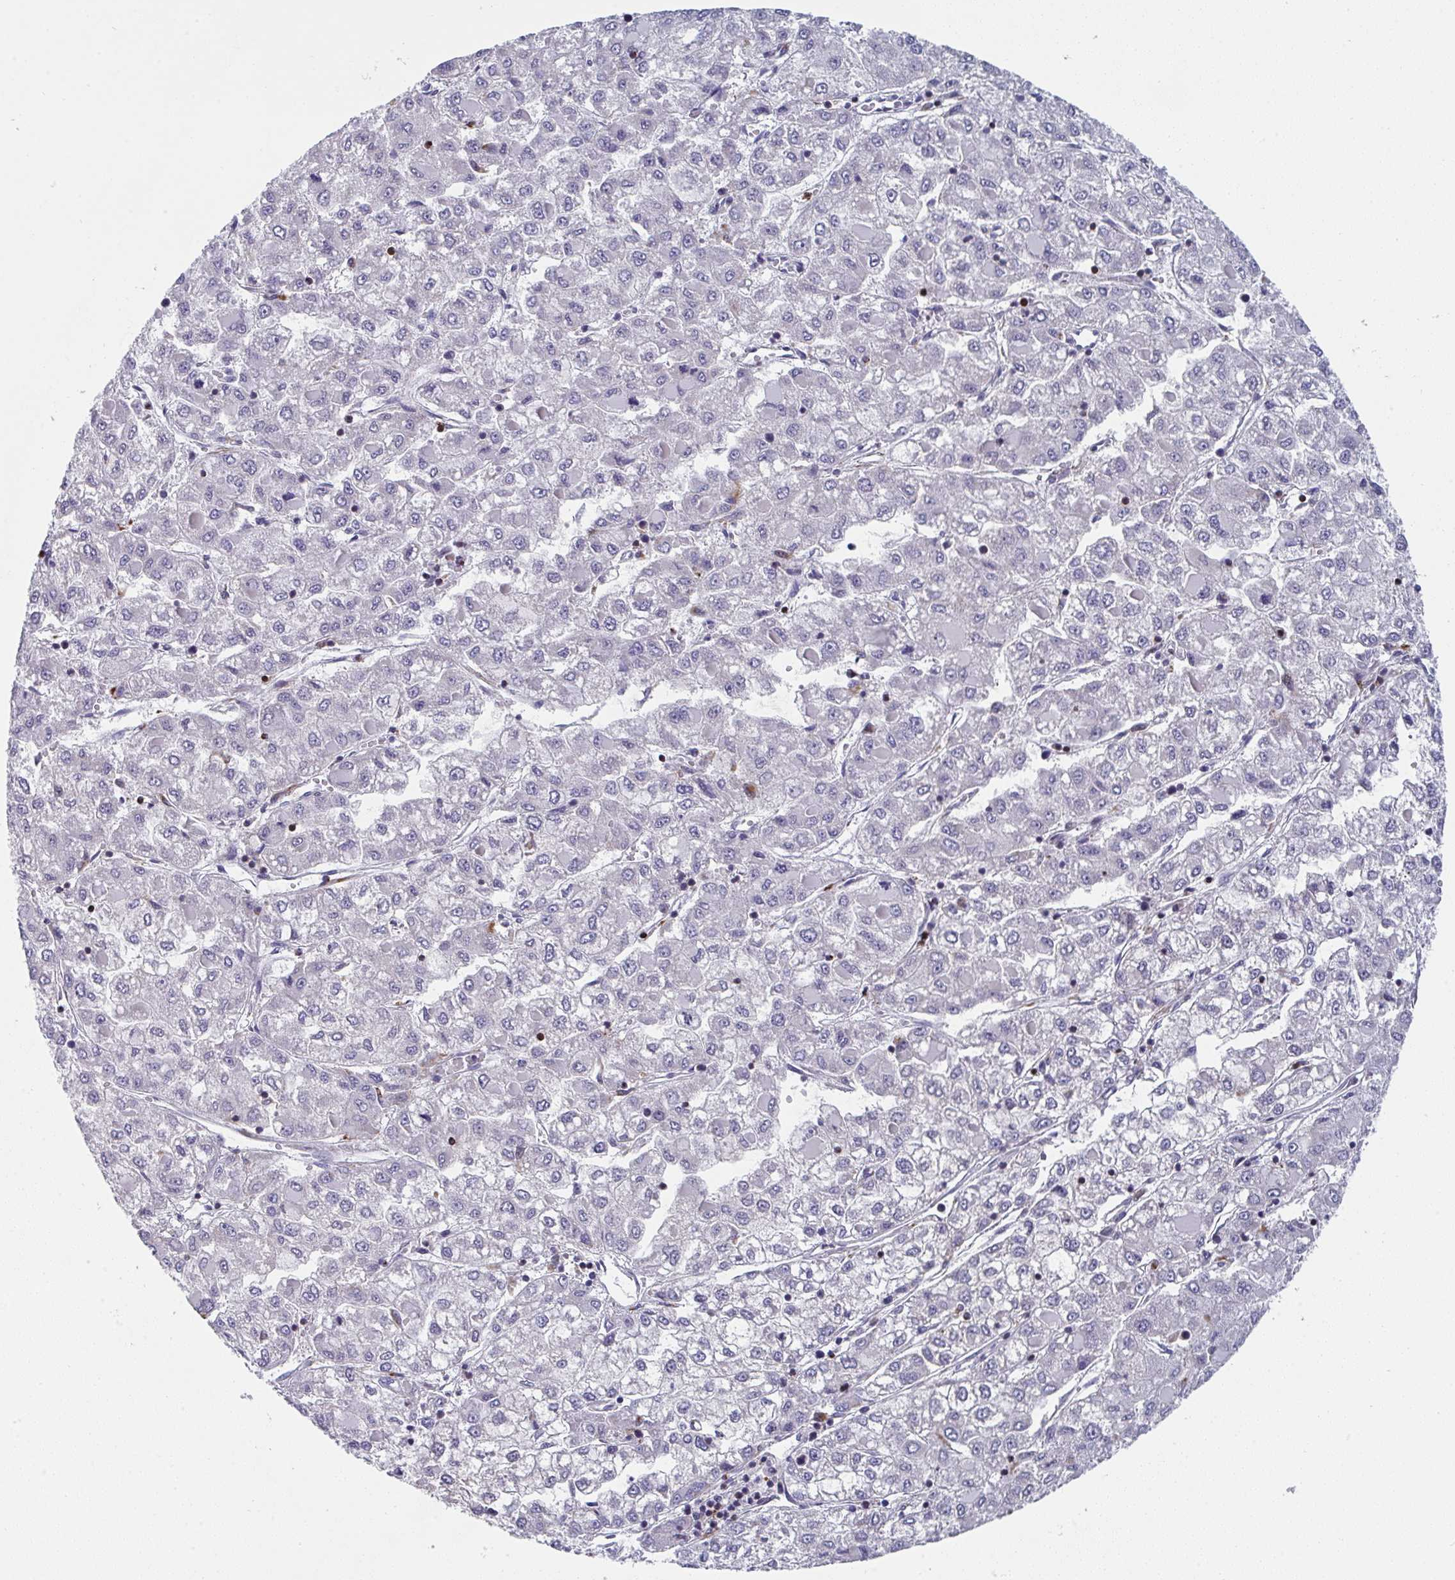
{"staining": {"intensity": "negative", "quantity": "none", "location": "none"}, "tissue": "liver cancer", "cell_type": "Tumor cells", "image_type": "cancer", "snomed": [{"axis": "morphology", "description": "Carcinoma, Hepatocellular, NOS"}, {"axis": "topography", "description": "Liver"}], "caption": "Protein analysis of liver cancer displays no significant positivity in tumor cells. (Immunohistochemistry, brightfield microscopy, high magnification).", "gene": "AOC2", "patient": {"sex": "male", "age": 40}}